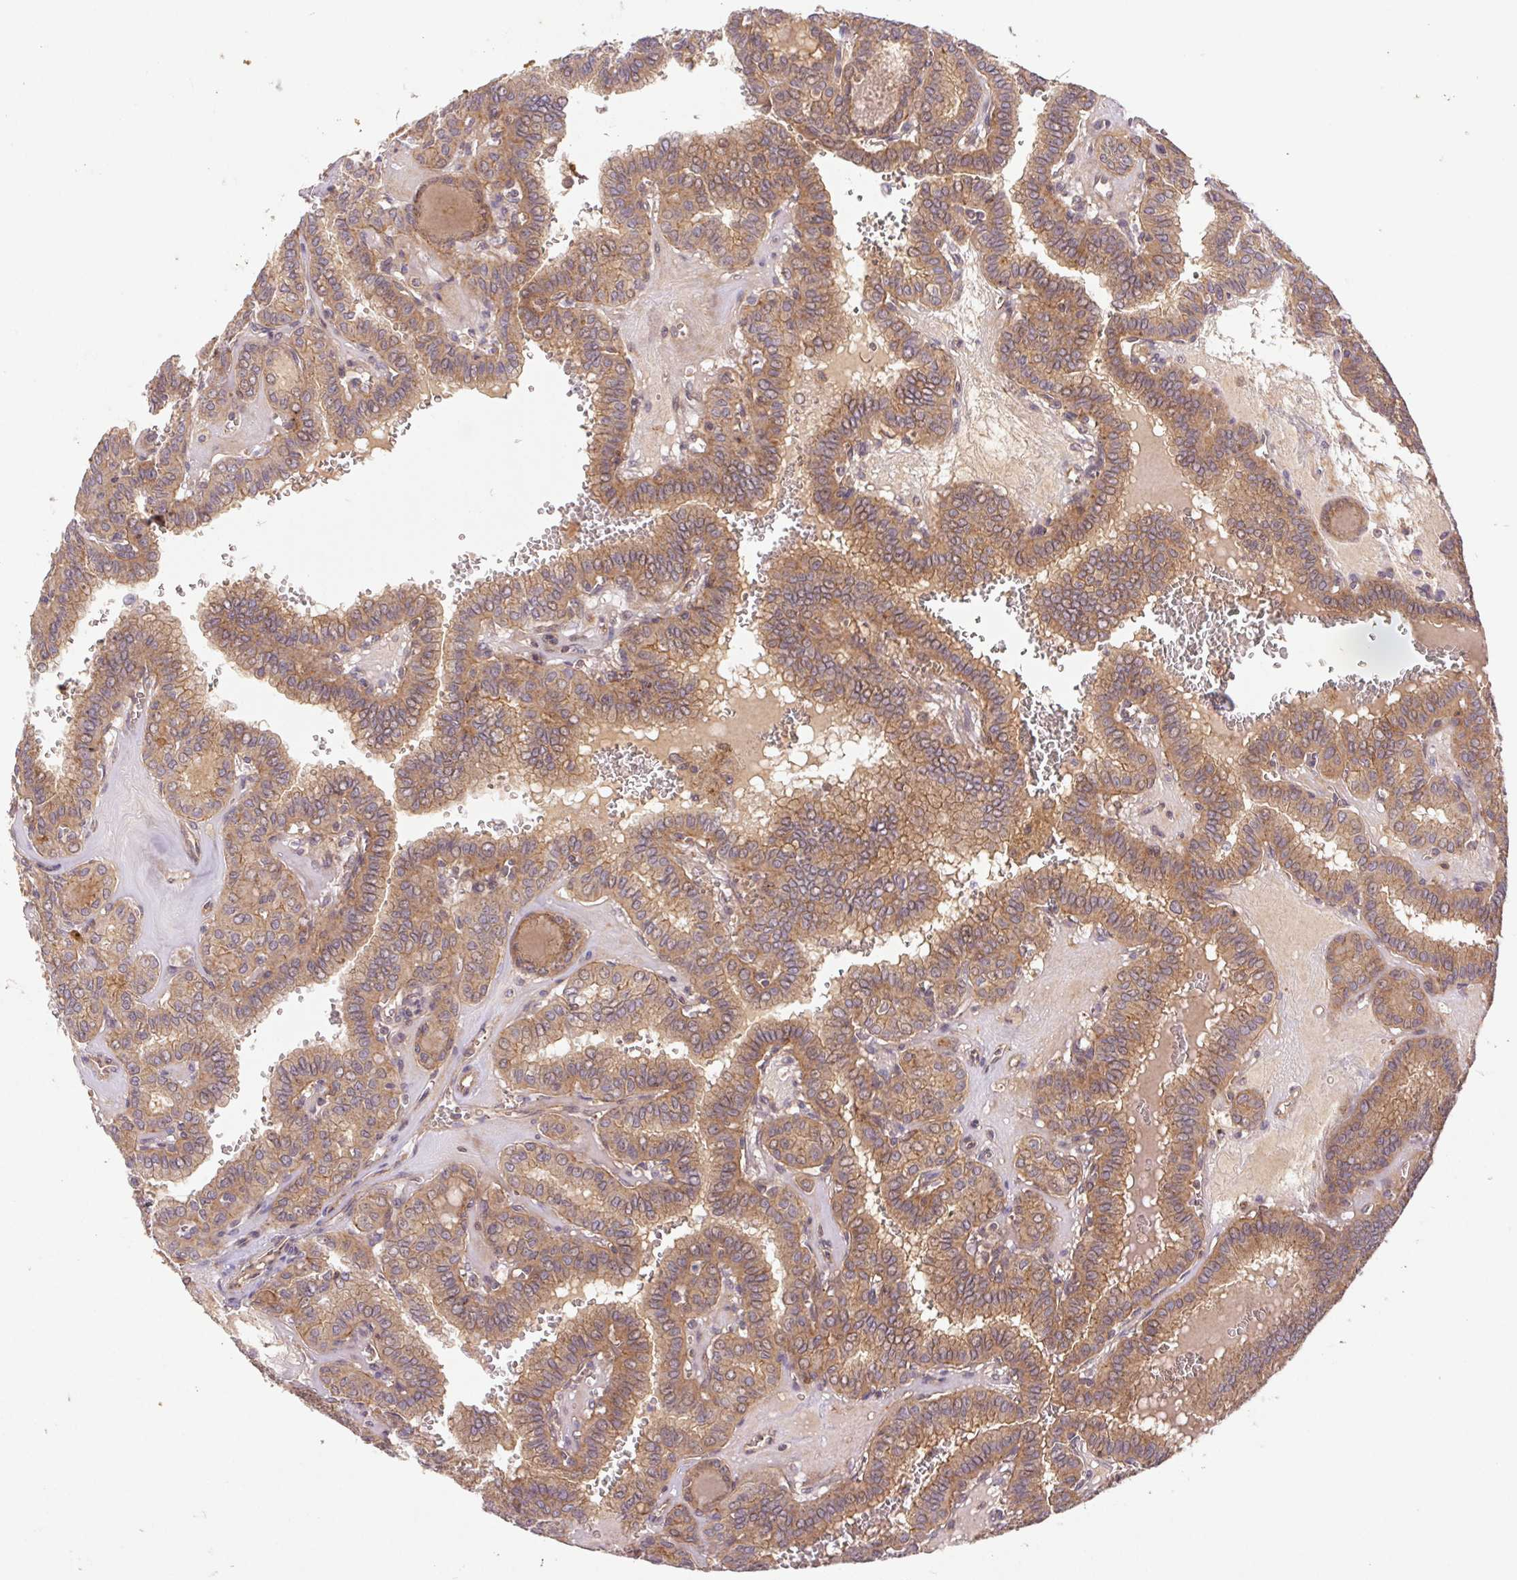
{"staining": {"intensity": "moderate", "quantity": ">75%", "location": "cytoplasmic/membranous"}, "tissue": "thyroid cancer", "cell_type": "Tumor cells", "image_type": "cancer", "snomed": [{"axis": "morphology", "description": "Papillary adenocarcinoma, NOS"}, {"axis": "topography", "description": "Thyroid gland"}], "caption": "Tumor cells display moderate cytoplasmic/membranous expression in approximately >75% of cells in thyroid cancer.", "gene": "MTHFD1", "patient": {"sex": "female", "age": 41}}